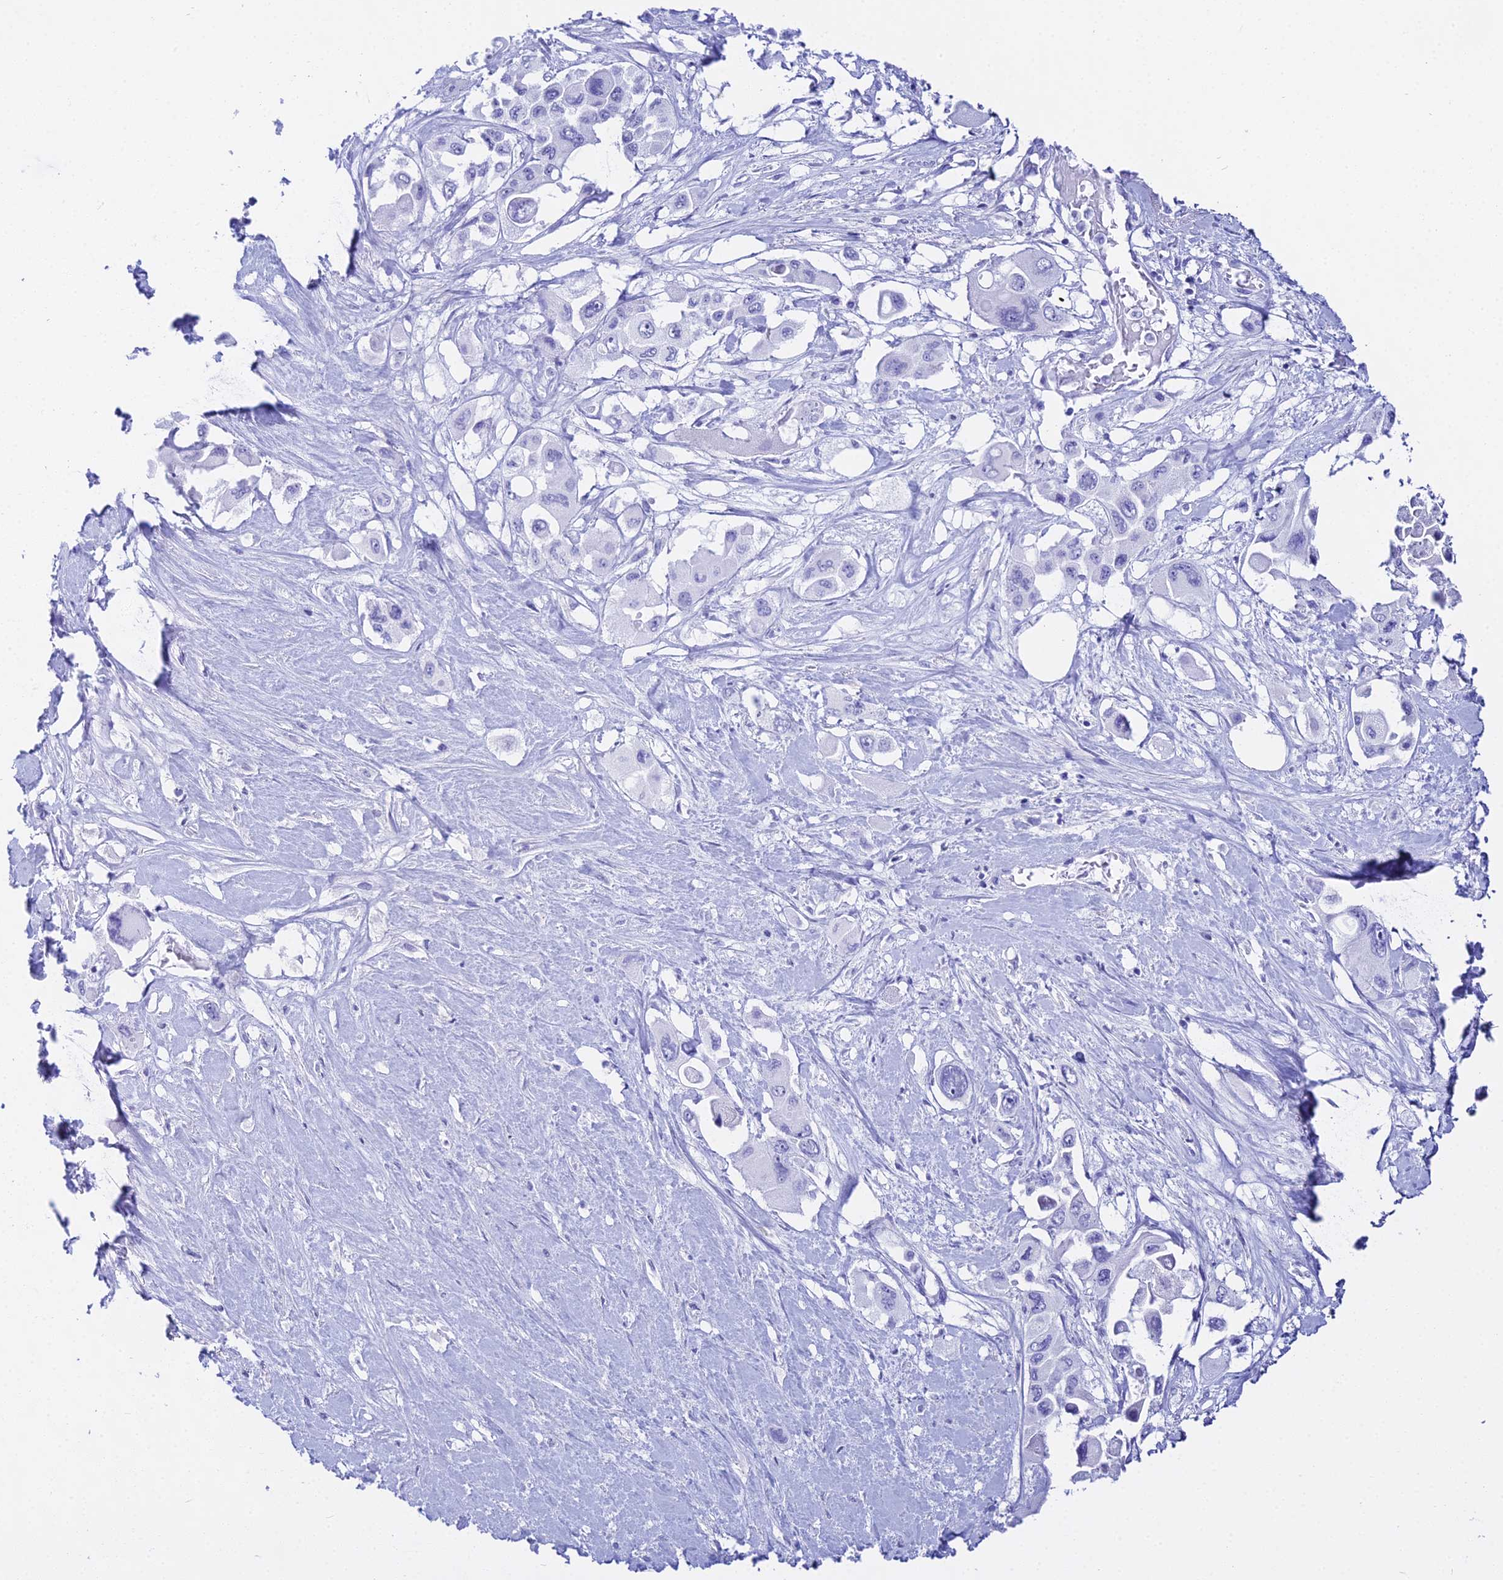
{"staining": {"intensity": "negative", "quantity": "none", "location": "none"}, "tissue": "pancreatic cancer", "cell_type": "Tumor cells", "image_type": "cancer", "snomed": [{"axis": "morphology", "description": "Adenocarcinoma, NOS"}, {"axis": "topography", "description": "Pancreas"}], "caption": "Tumor cells show no significant staining in pancreatic cancer (adenocarcinoma).", "gene": "CGB2", "patient": {"sex": "male", "age": 92}}